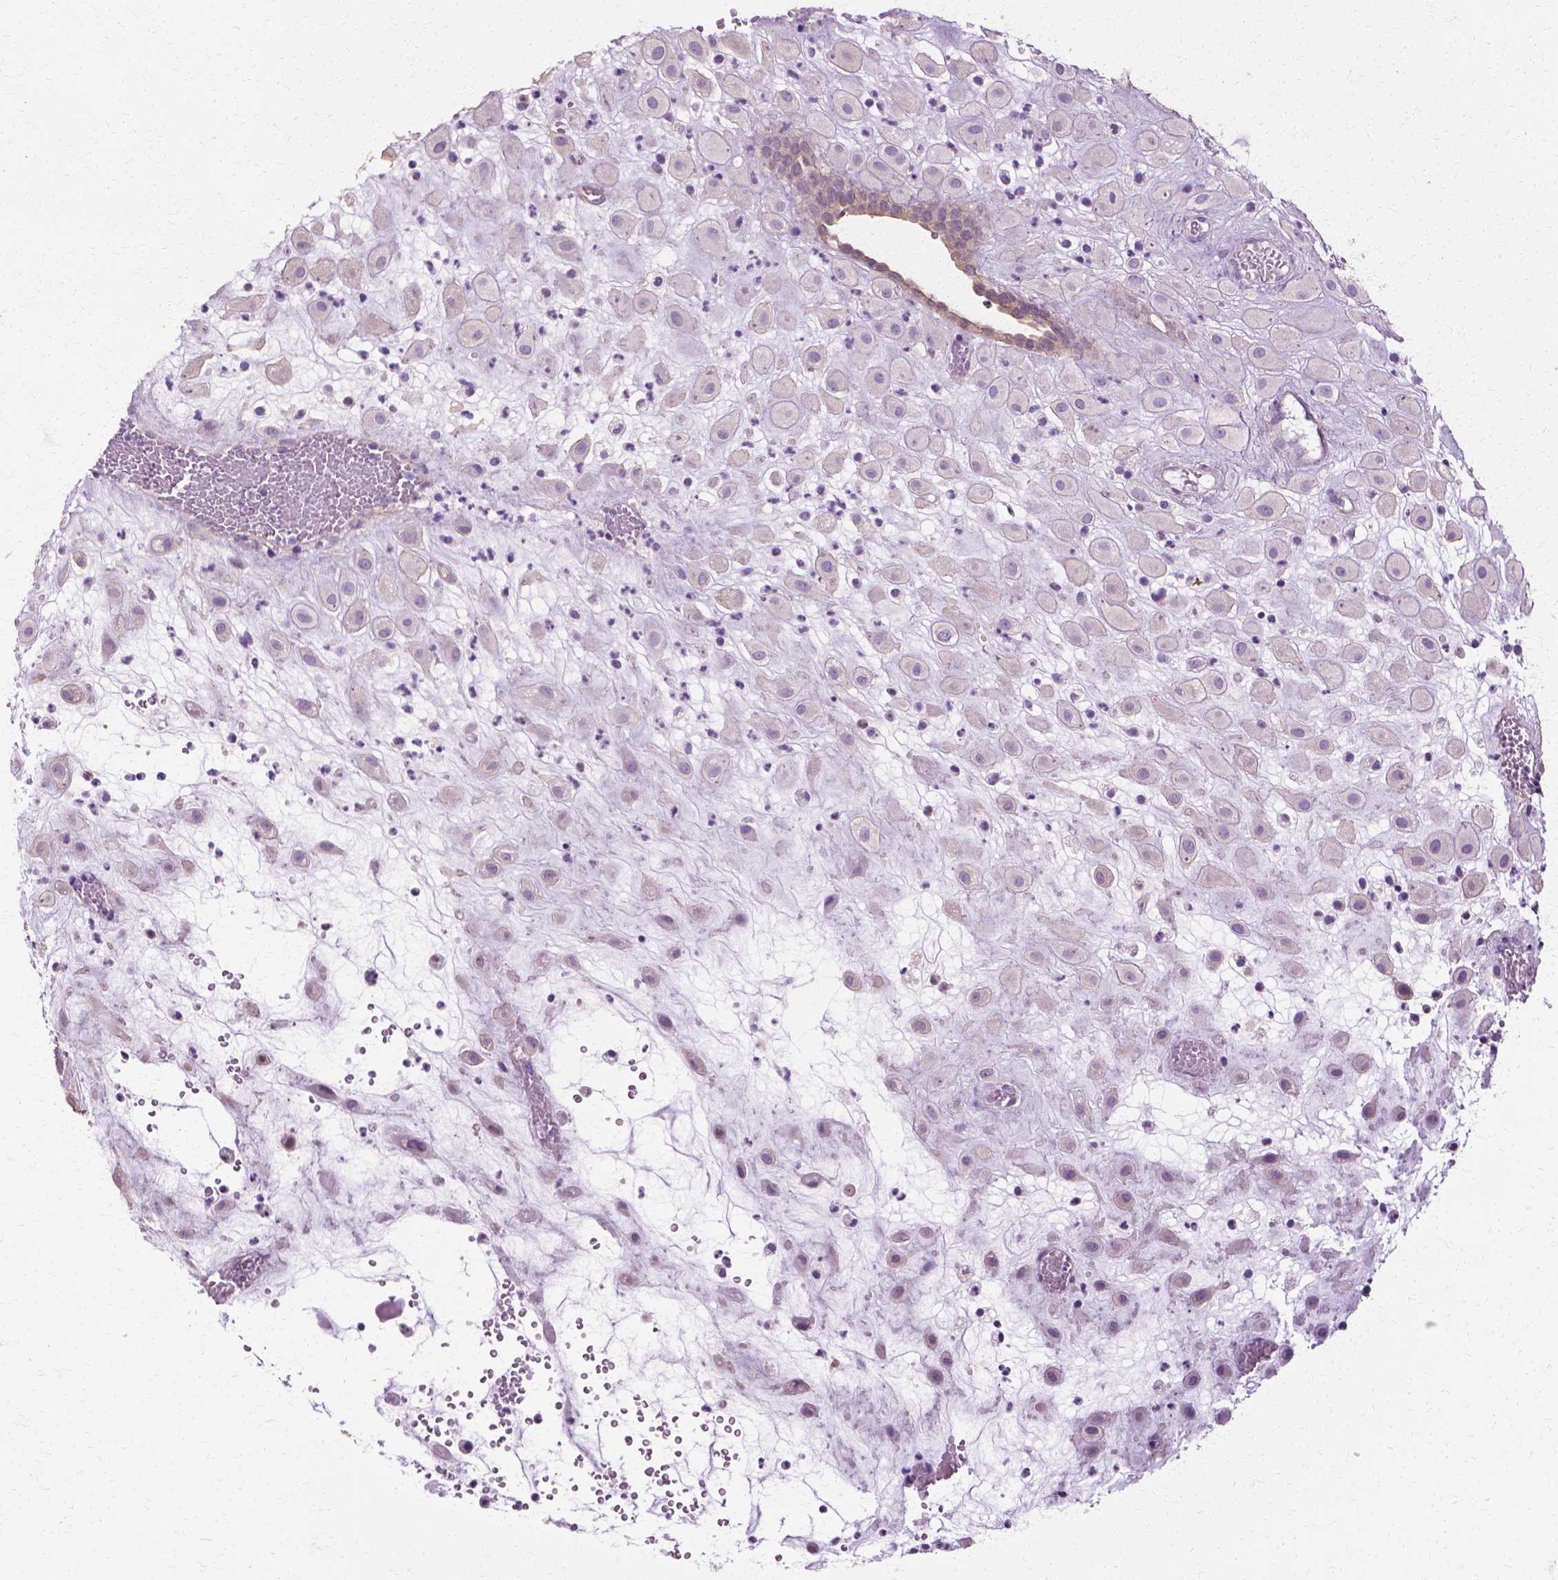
{"staining": {"intensity": "negative", "quantity": "none", "location": "none"}, "tissue": "placenta", "cell_type": "Decidual cells", "image_type": "normal", "snomed": [{"axis": "morphology", "description": "Normal tissue, NOS"}, {"axis": "topography", "description": "Placenta"}], "caption": "Immunohistochemical staining of unremarkable human placenta displays no significant positivity in decidual cells.", "gene": "CFAP157", "patient": {"sex": "female", "age": 24}}